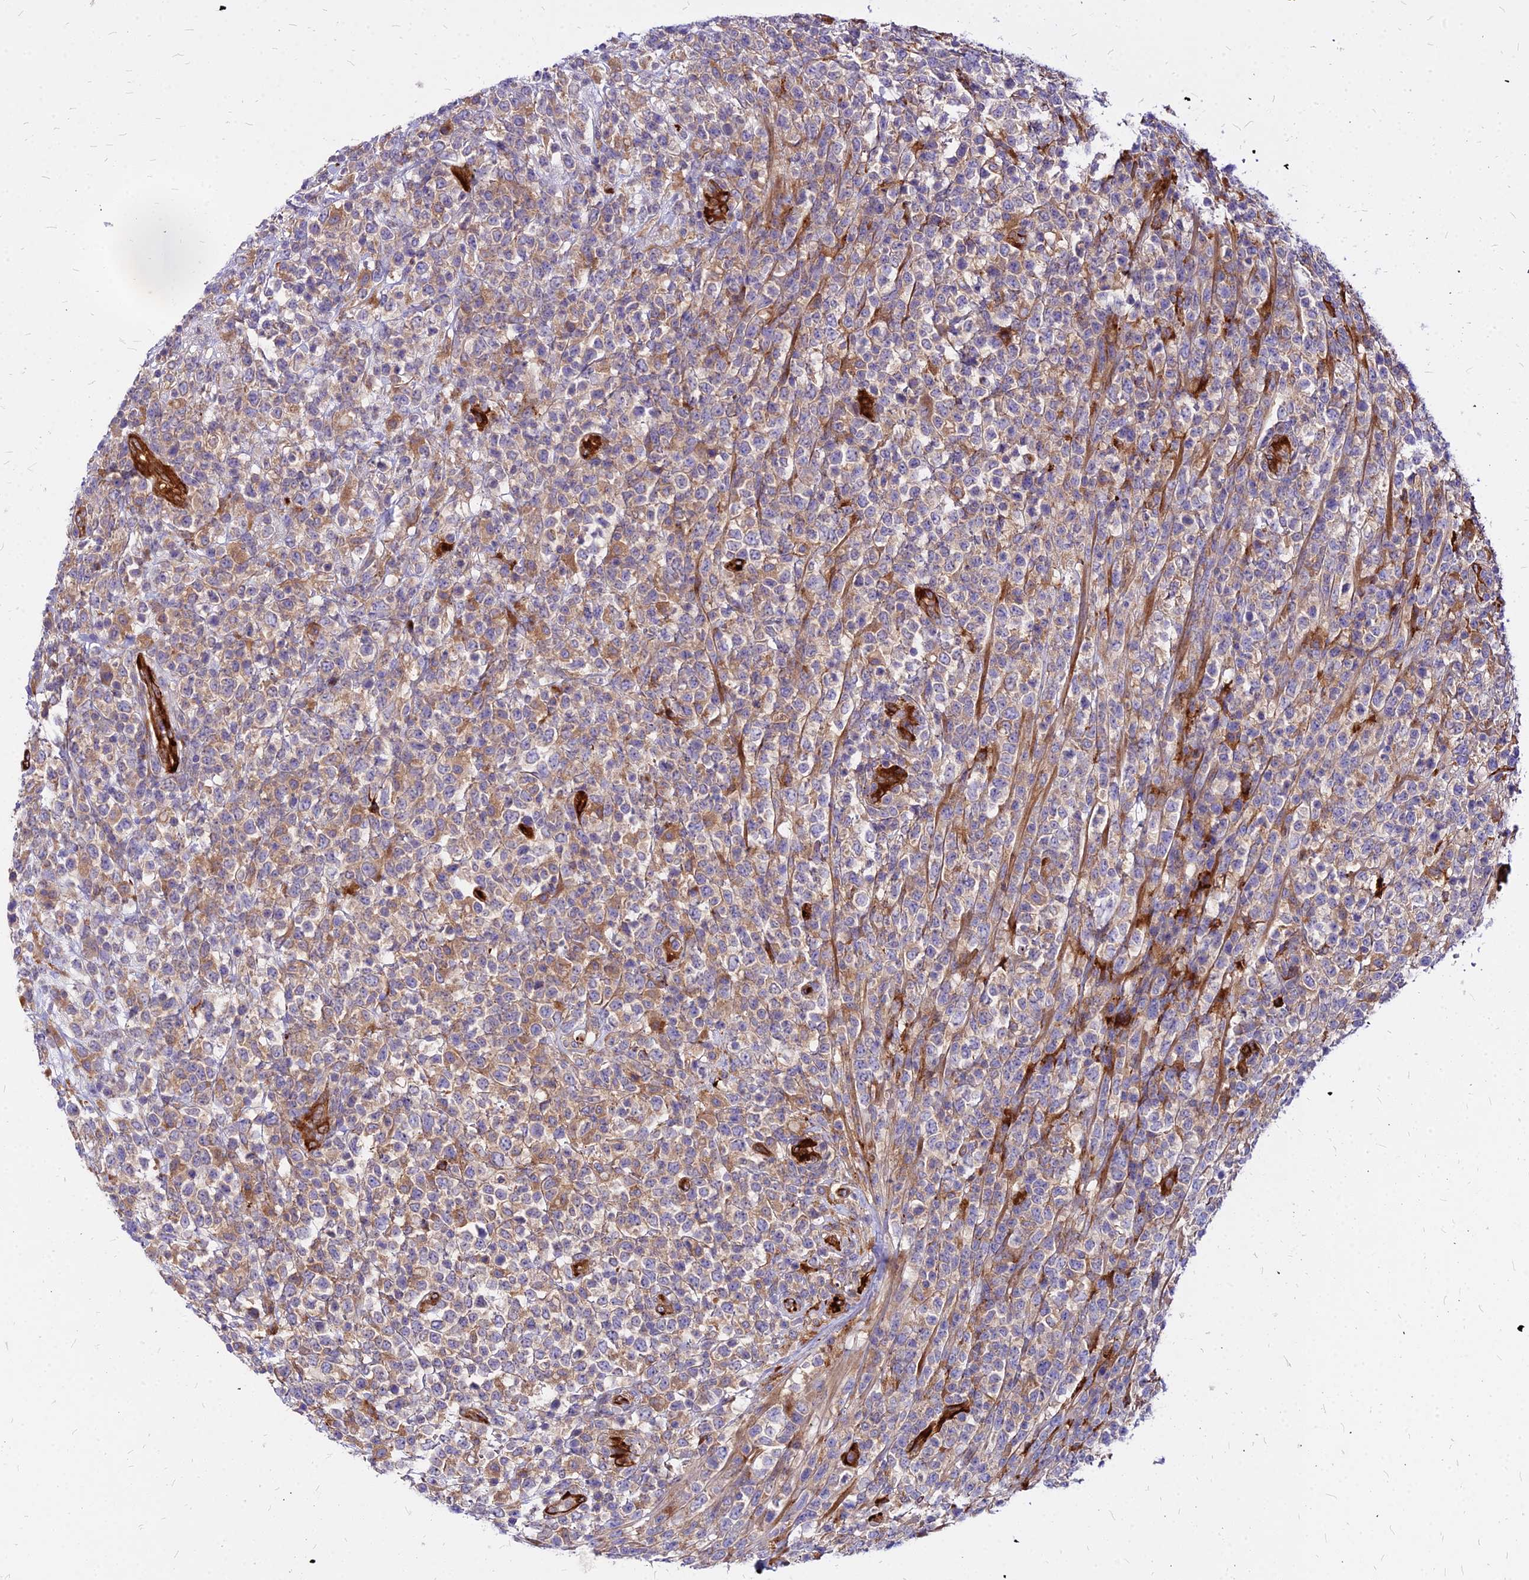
{"staining": {"intensity": "weak", "quantity": "25%-75%", "location": "cytoplasmic/membranous"}, "tissue": "lymphoma", "cell_type": "Tumor cells", "image_type": "cancer", "snomed": [{"axis": "morphology", "description": "Malignant lymphoma, non-Hodgkin's type, High grade"}, {"axis": "topography", "description": "Colon"}], "caption": "The image displays a brown stain indicating the presence of a protein in the cytoplasmic/membranous of tumor cells in lymphoma.", "gene": "COMMD10", "patient": {"sex": "female", "age": 53}}